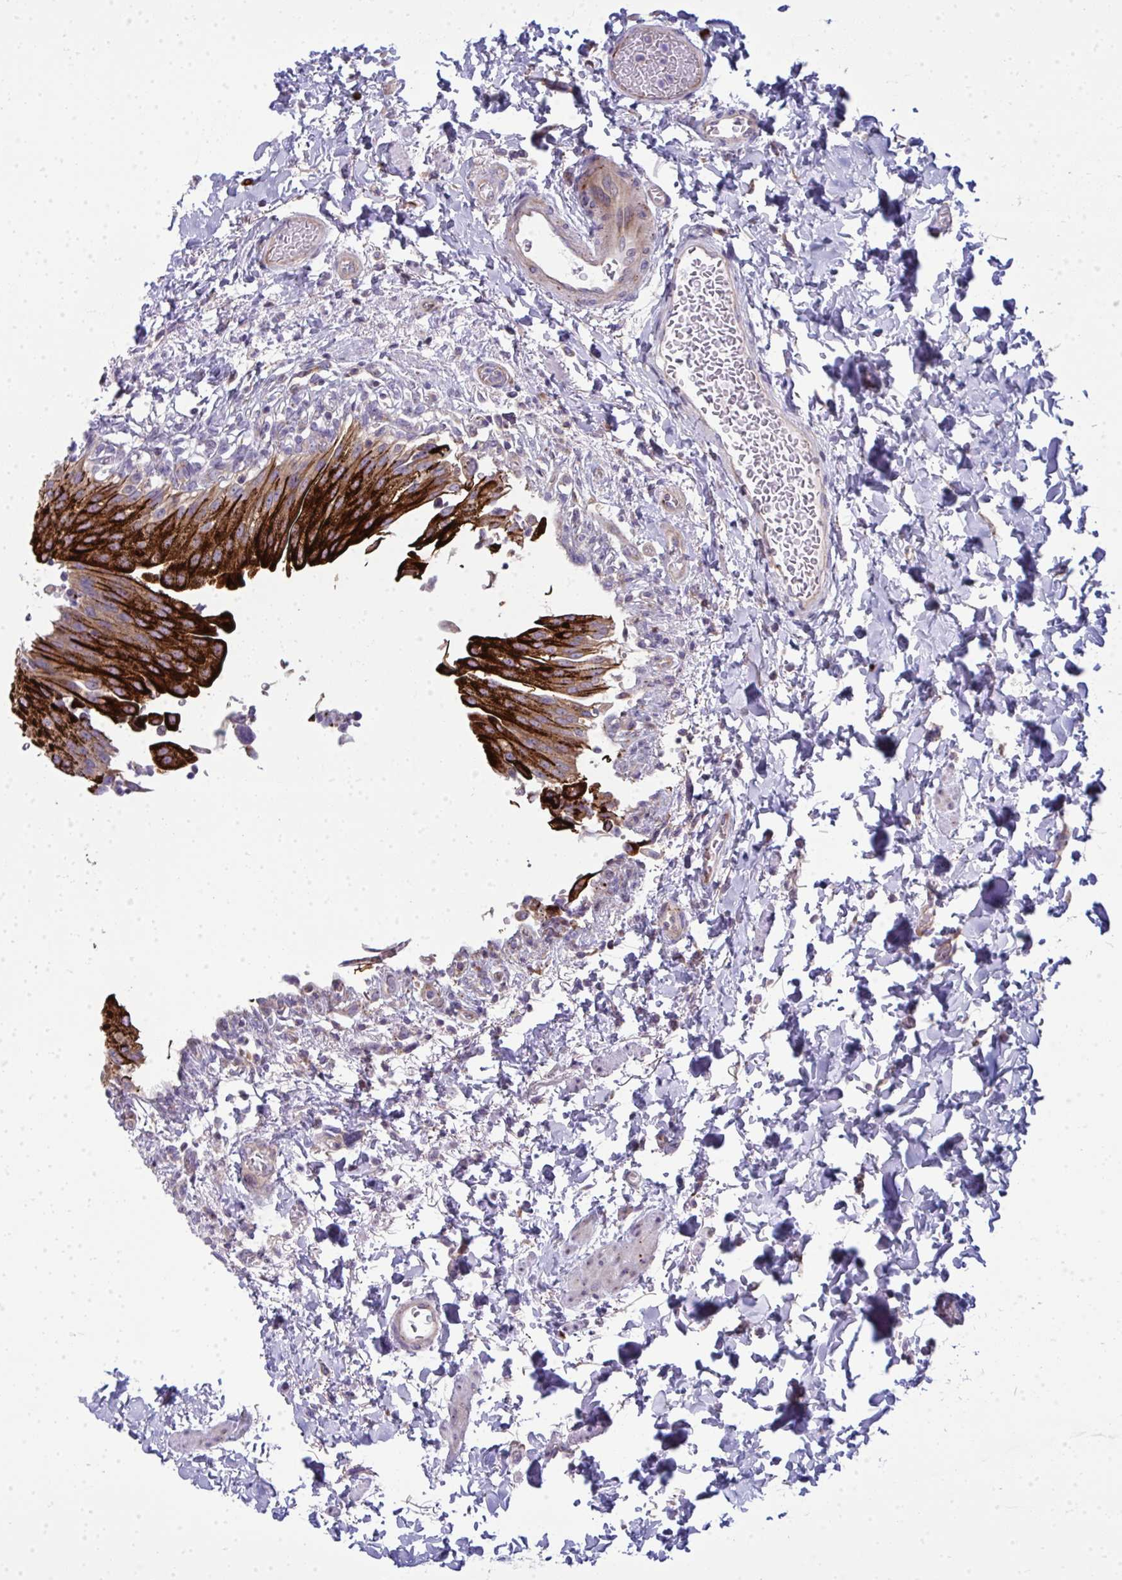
{"staining": {"intensity": "strong", "quantity": ">75%", "location": "cytoplasmic/membranous"}, "tissue": "urinary bladder", "cell_type": "Urothelial cells", "image_type": "normal", "snomed": [{"axis": "morphology", "description": "Normal tissue, NOS"}, {"axis": "topography", "description": "Urinary bladder"}, {"axis": "topography", "description": "Peripheral nerve tissue"}], "caption": "Immunohistochemical staining of benign human urinary bladder demonstrates >75% levels of strong cytoplasmic/membranous protein positivity in approximately >75% of urothelial cells. The staining was performed using DAB to visualize the protein expression in brown, while the nuclei were stained in blue with hematoxylin (Magnification: 20x).", "gene": "GFPT2", "patient": {"sex": "female", "age": 60}}